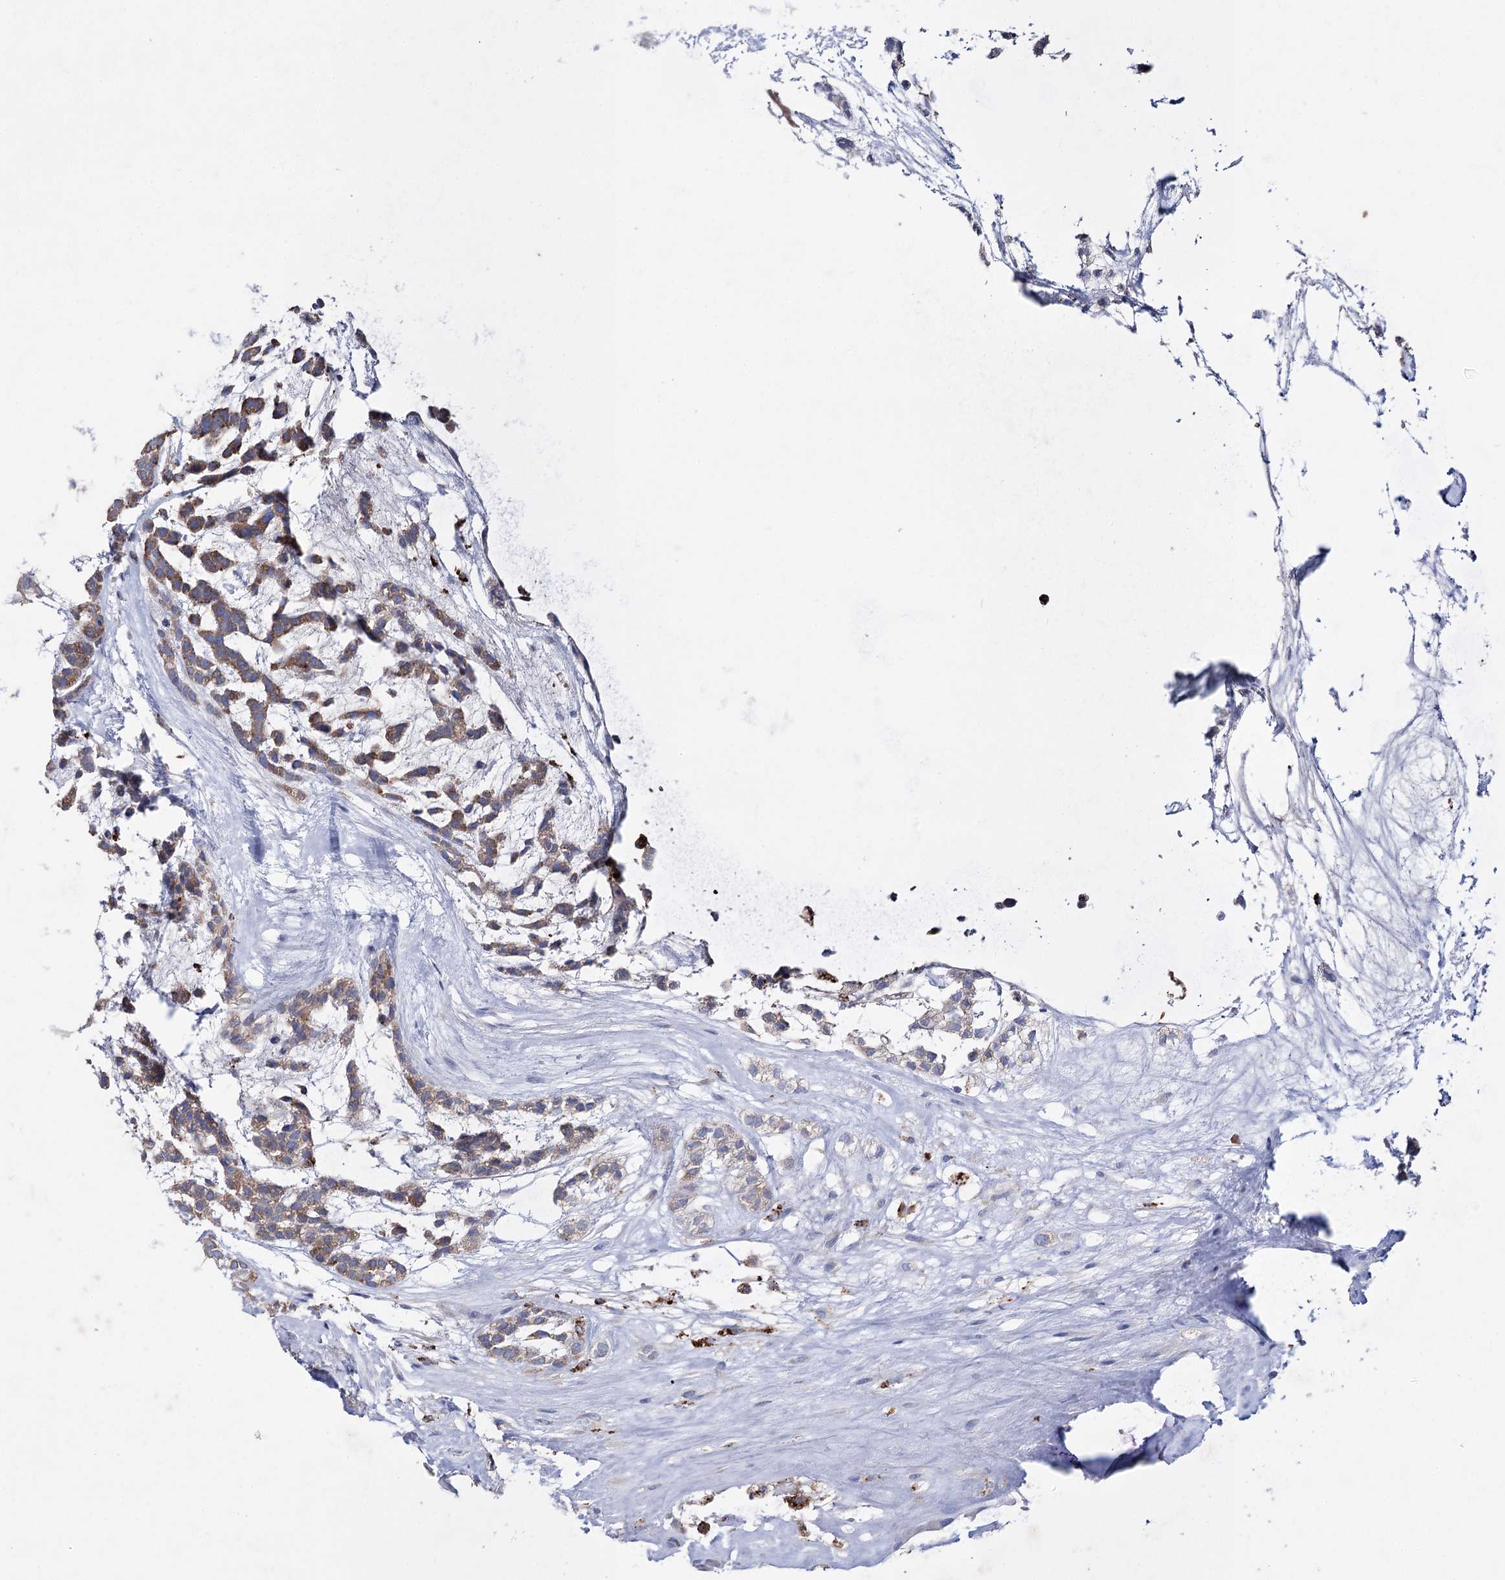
{"staining": {"intensity": "moderate", "quantity": ">75%", "location": "cytoplasmic/membranous"}, "tissue": "head and neck cancer", "cell_type": "Tumor cells", "image_type": "cancer", "snomed": [{"axis": "morphology", "description": "Adenocarcinoma, NOS"}, {"axis": "morphology", "description": "Adenoma, NOS"}, {"axis": "topography", "description": "Head-Neck"}], "caption": "Moderate cytoplasmic/membranous protein expression is identified in approximately >75% of tumor cells in adenoma (head and neck). (DAB IHC, brown staining for protein, blue staining for nuclei).", "gene": "NAGLU", "patient": {"sex": "female", "age": 55}}